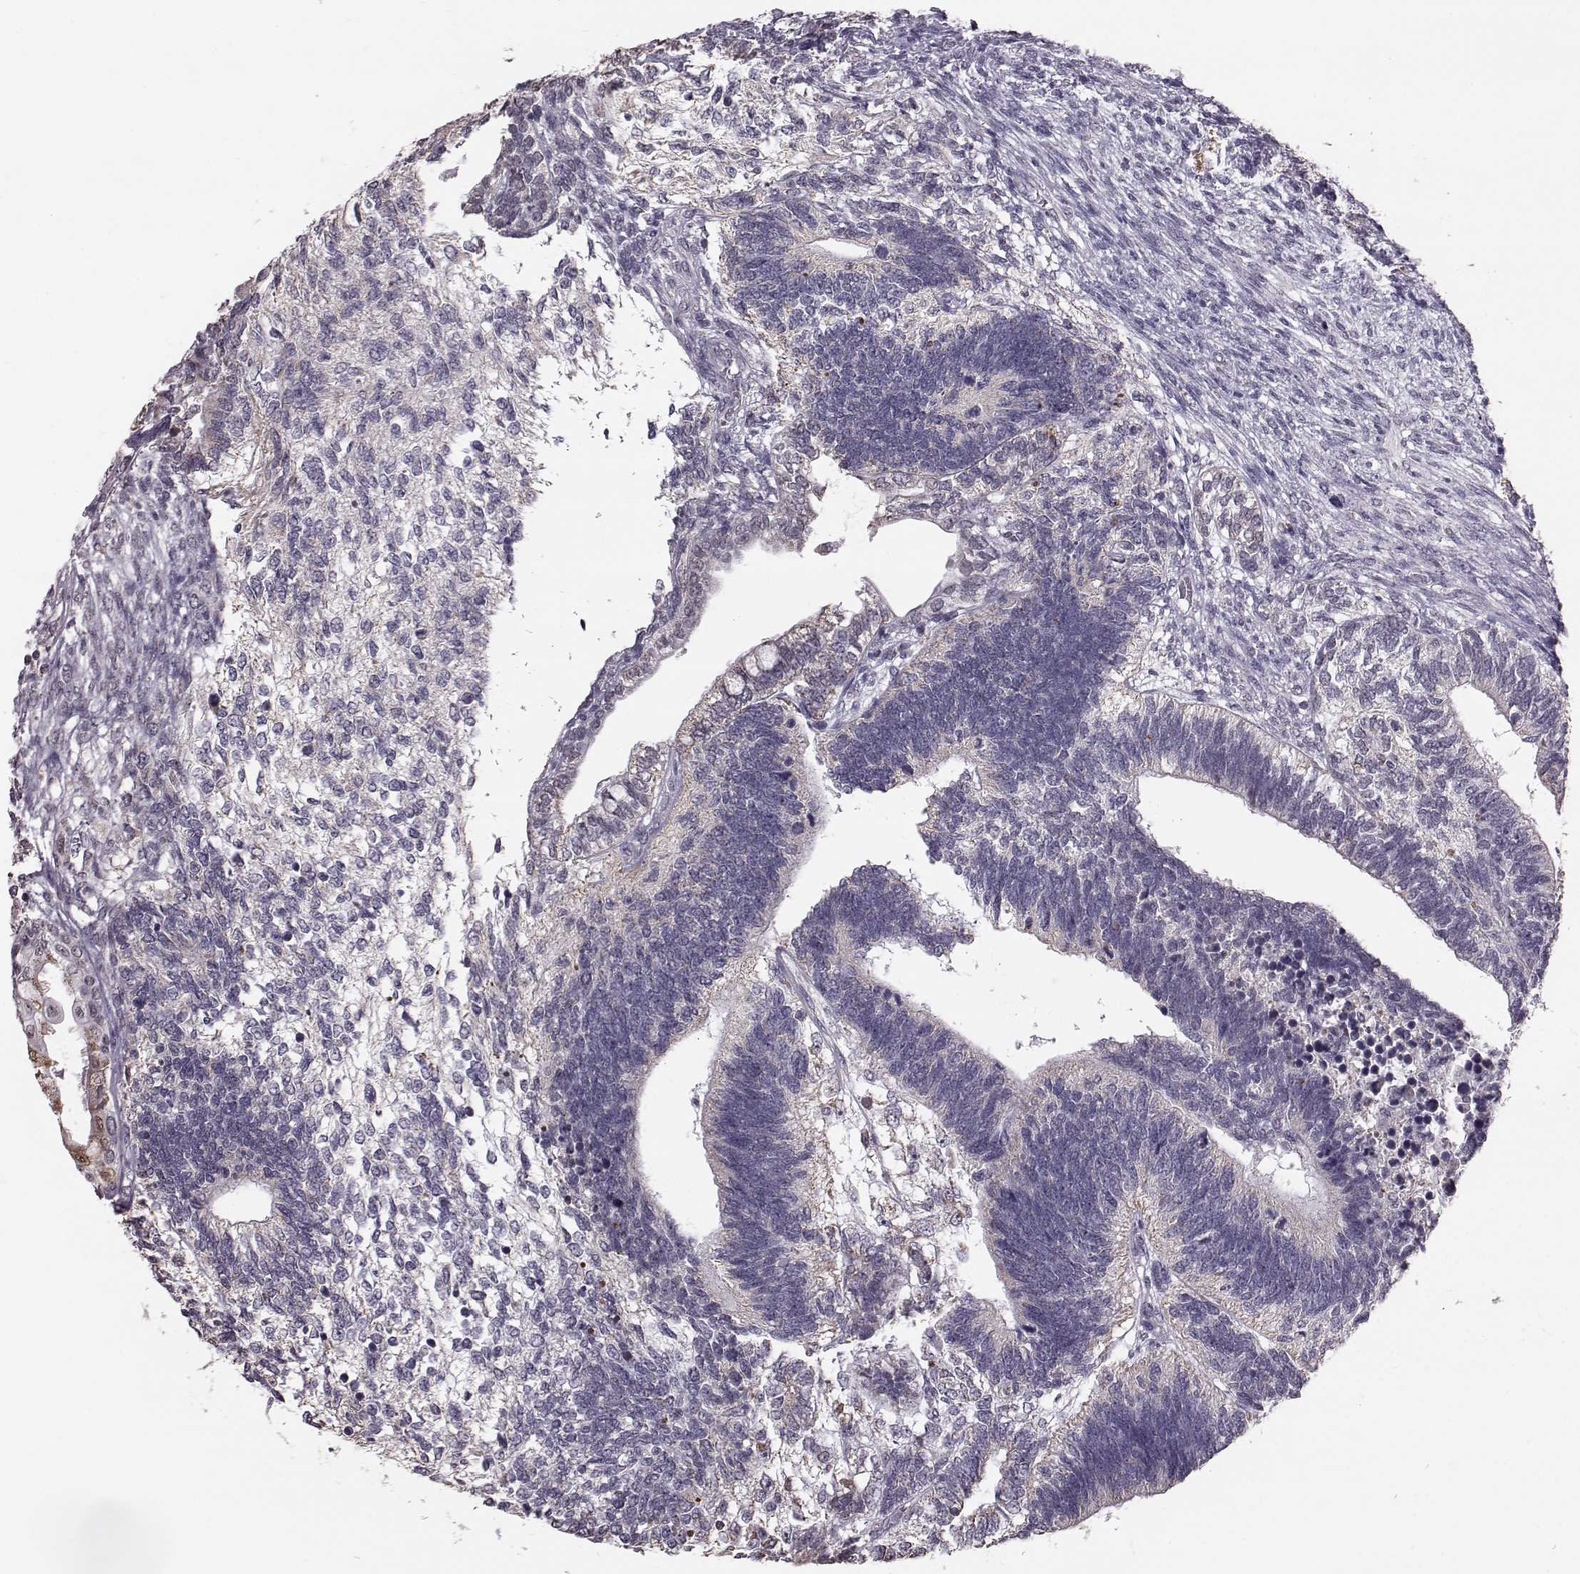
{"staining": {"intensity": "weak", "quantity": "<25%", "location": "cytoplasmic/membranous"}, "tissue": "testis cancer", "cell_type": "Tumor cells", "image_type": "cancer", "snomed": [{"axis": "morphology", "description": "Seminoma, NOS"}, {"axis": "morphology", "description": "Carcinoma, Embryonal, NOS"}, {"axis": "topography", "description": "Testis"}], "caption": "IHC image of testis cancer (seminoma) stained for a protein (brown), which reveals no positivity in tumor cells.", "gene": "ALDH3A1", "patient": {"sex": "male", "age": 41}}